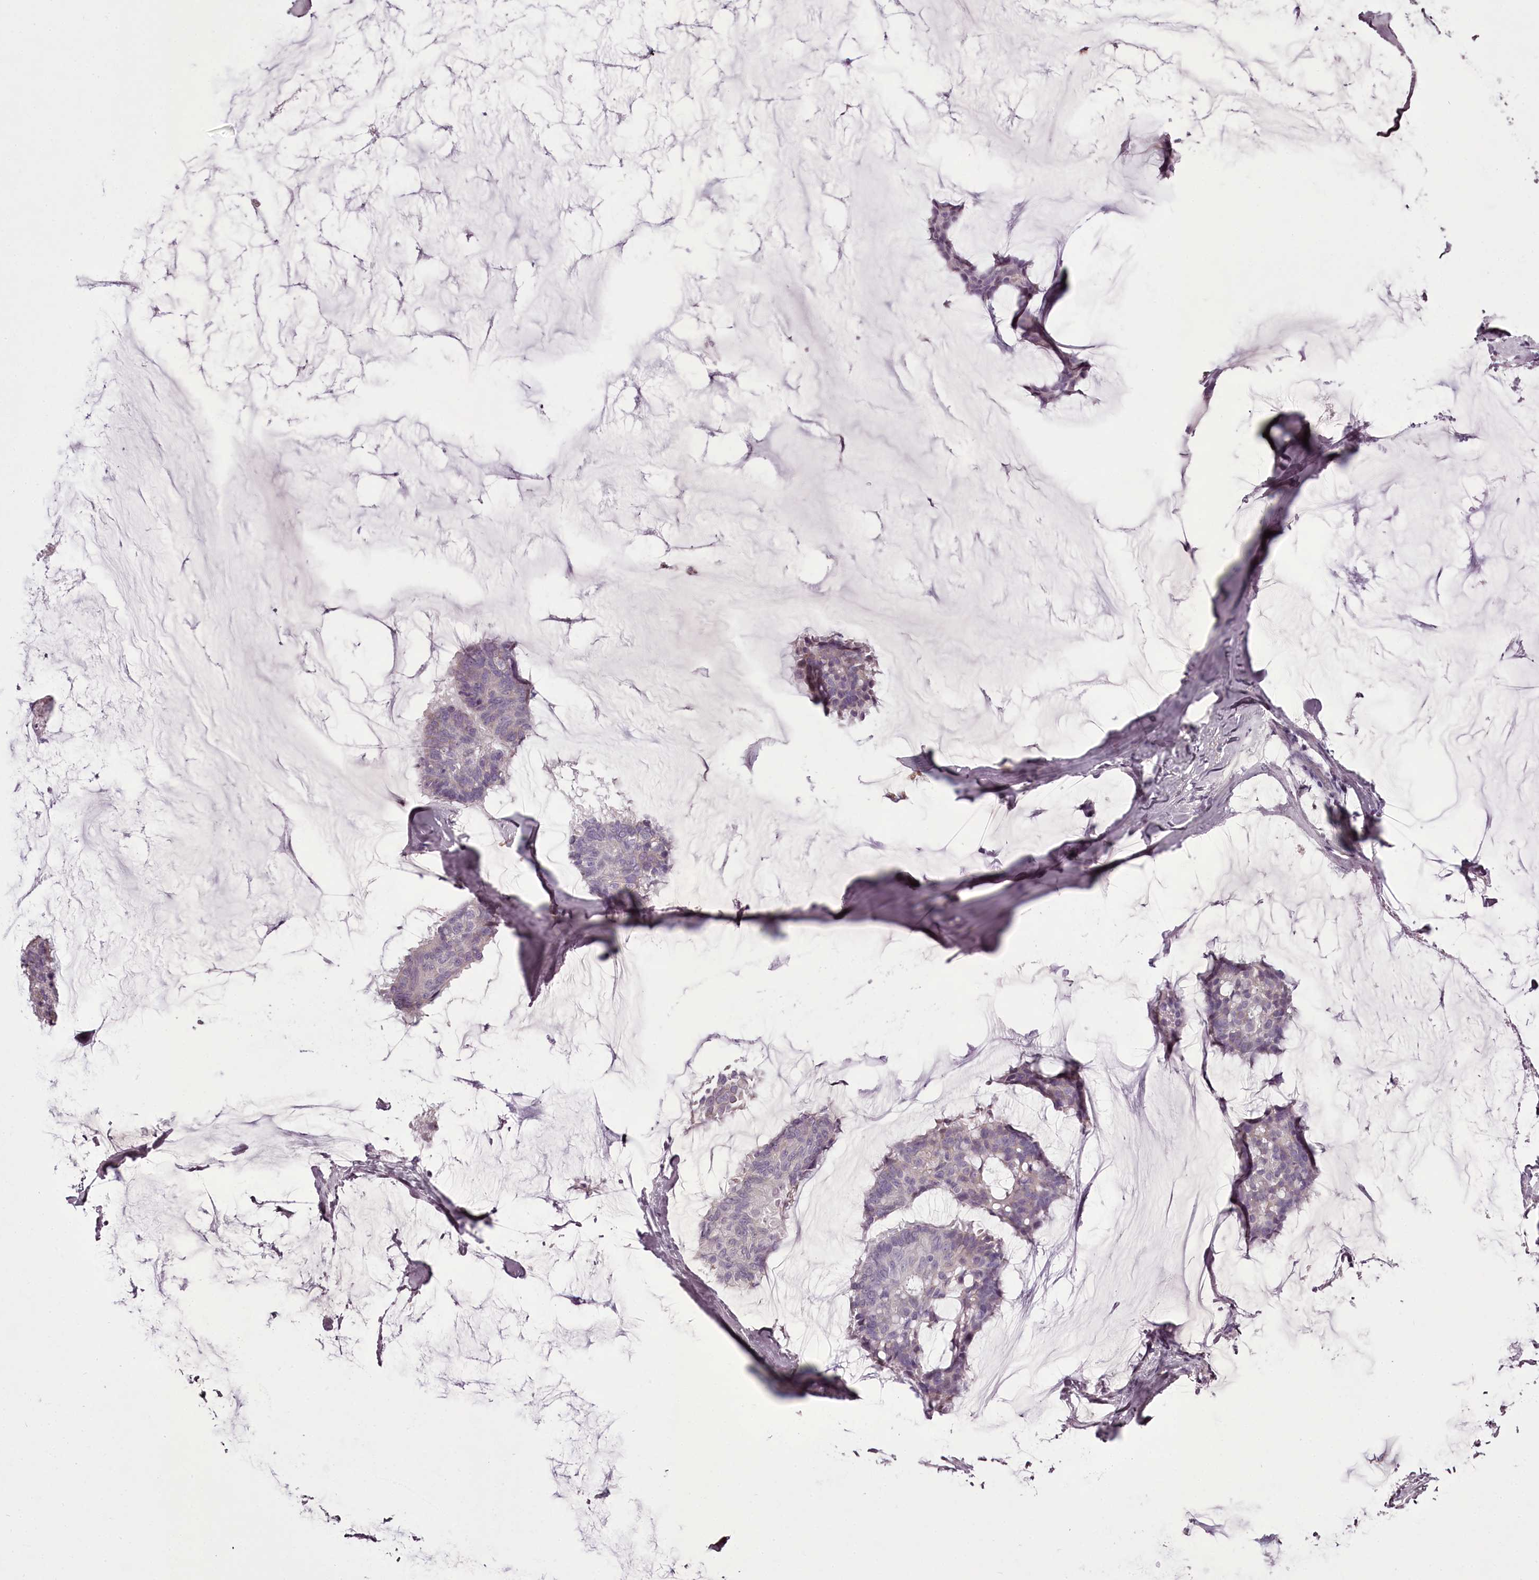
{"staining": {"intensity": "negative", "quantity": "none", "location": "none"}, "tissue": "breast cancer", "cell_type": "Tumor cells", "image_type": "cancer", "snomed": [{"axis": "morphology", "description": "Duct carcinoma"}, {"axis": "topography", "description": "Breast"}], "caption": "This is an immunohistochemistry (IHC) histopathology image of breast invasive ductal carcinoma. There is no expression in tumor cells.", "gene": "C1orf56", "patient": {"sex": "female", "age": 93}}